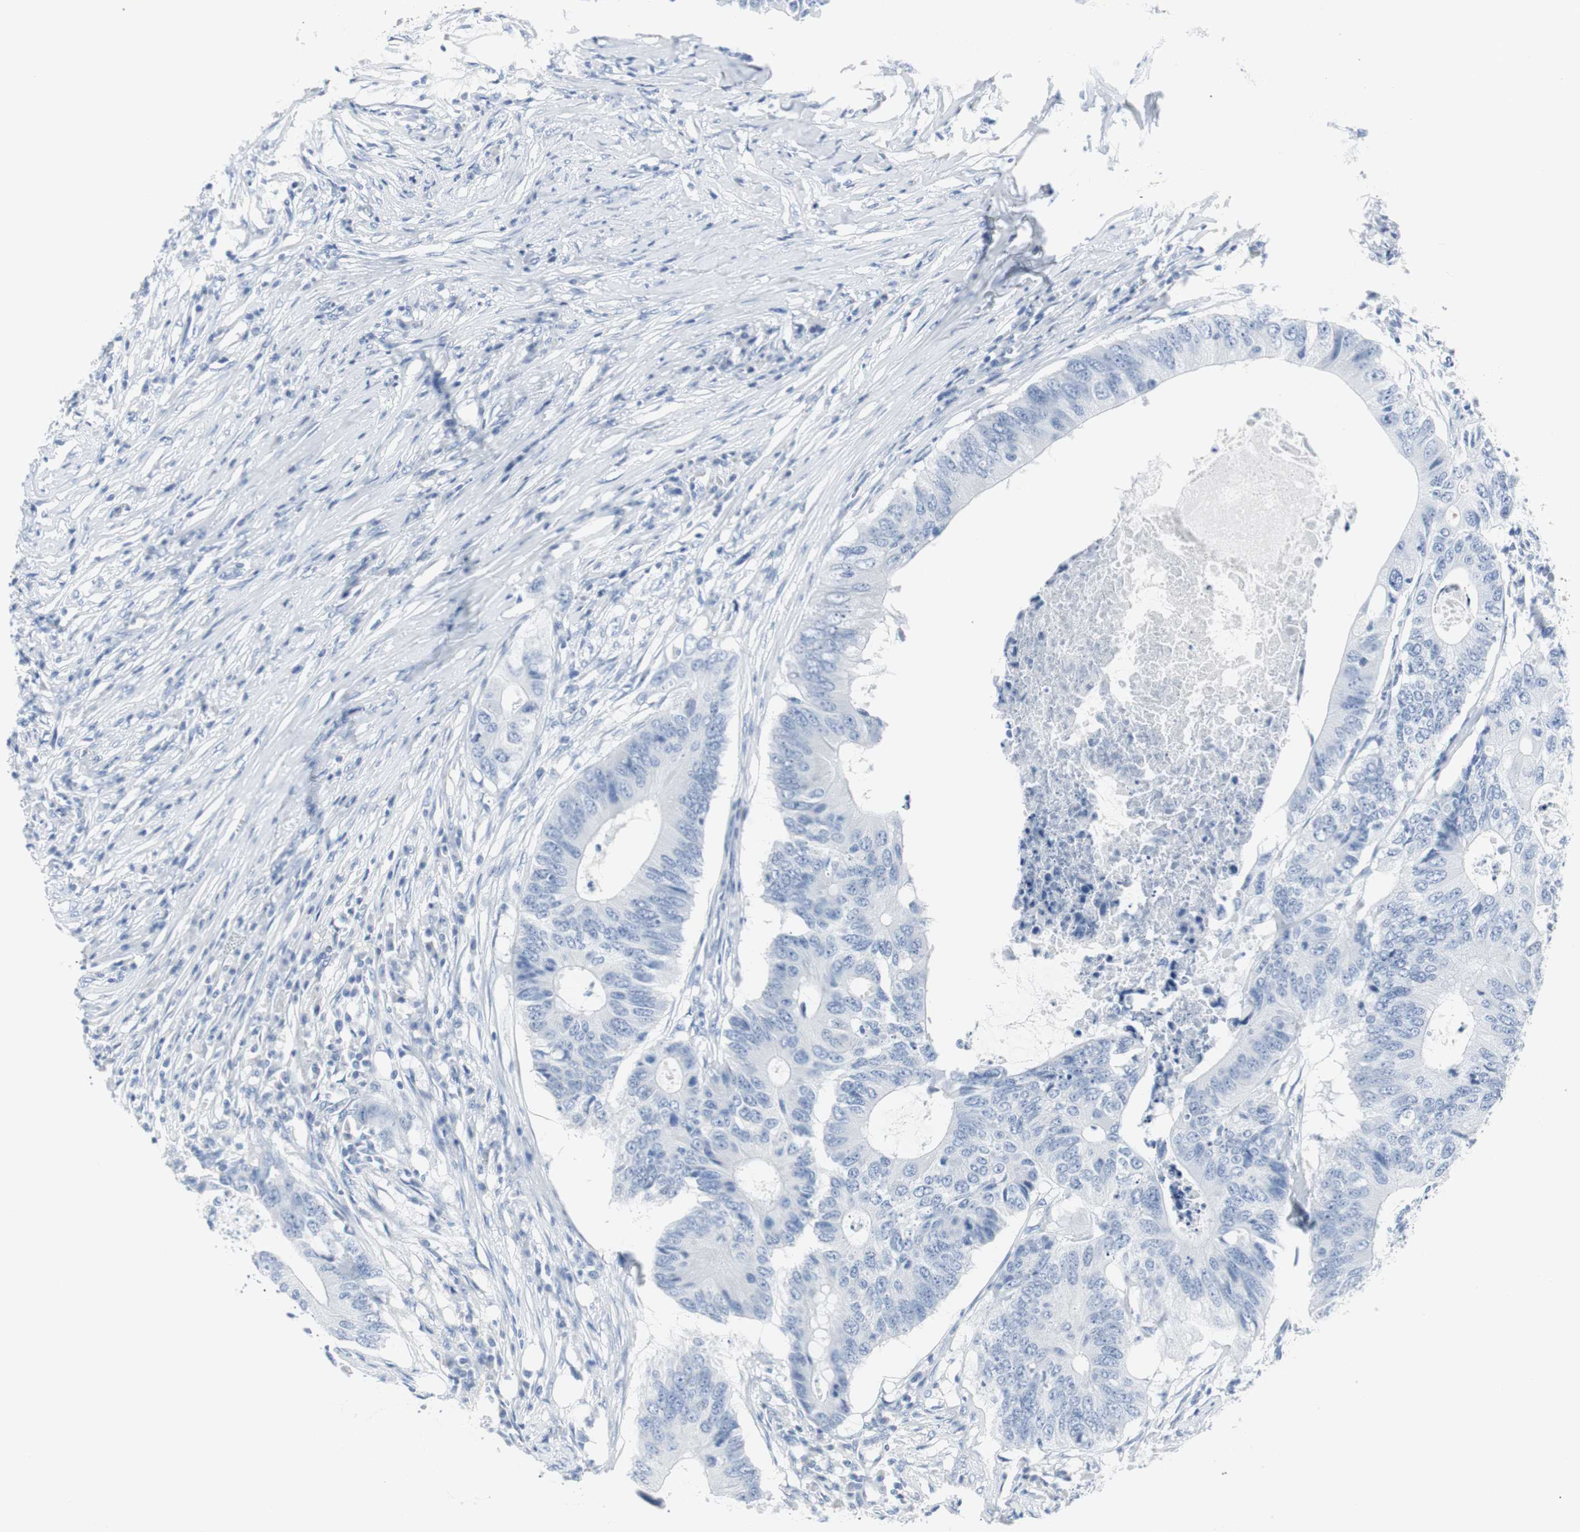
{"staining": {"intensity": "negative", "quantity": "none", "location": "none"}, "tissue": "colorectal cancer", "cell_type": "Tumor cells", "image_type": "cancer", "snomed": [{"axis": "morphology", "description": "Adenocarcinoma, NOS"}, {"axis": "topography", "description": "Colon"}], "caption": "A photomicrograph of human colorectal cancer (adenocarcinoma) is negative for staining in tumor cells. The staining was performed using DAB to visualize the protein expression in brown, while the nuclei were stained in blue with hematoxylin (Magnification: 20x).", "gene": "GAP43", "patient": {"sex": "male", "age": 71}}